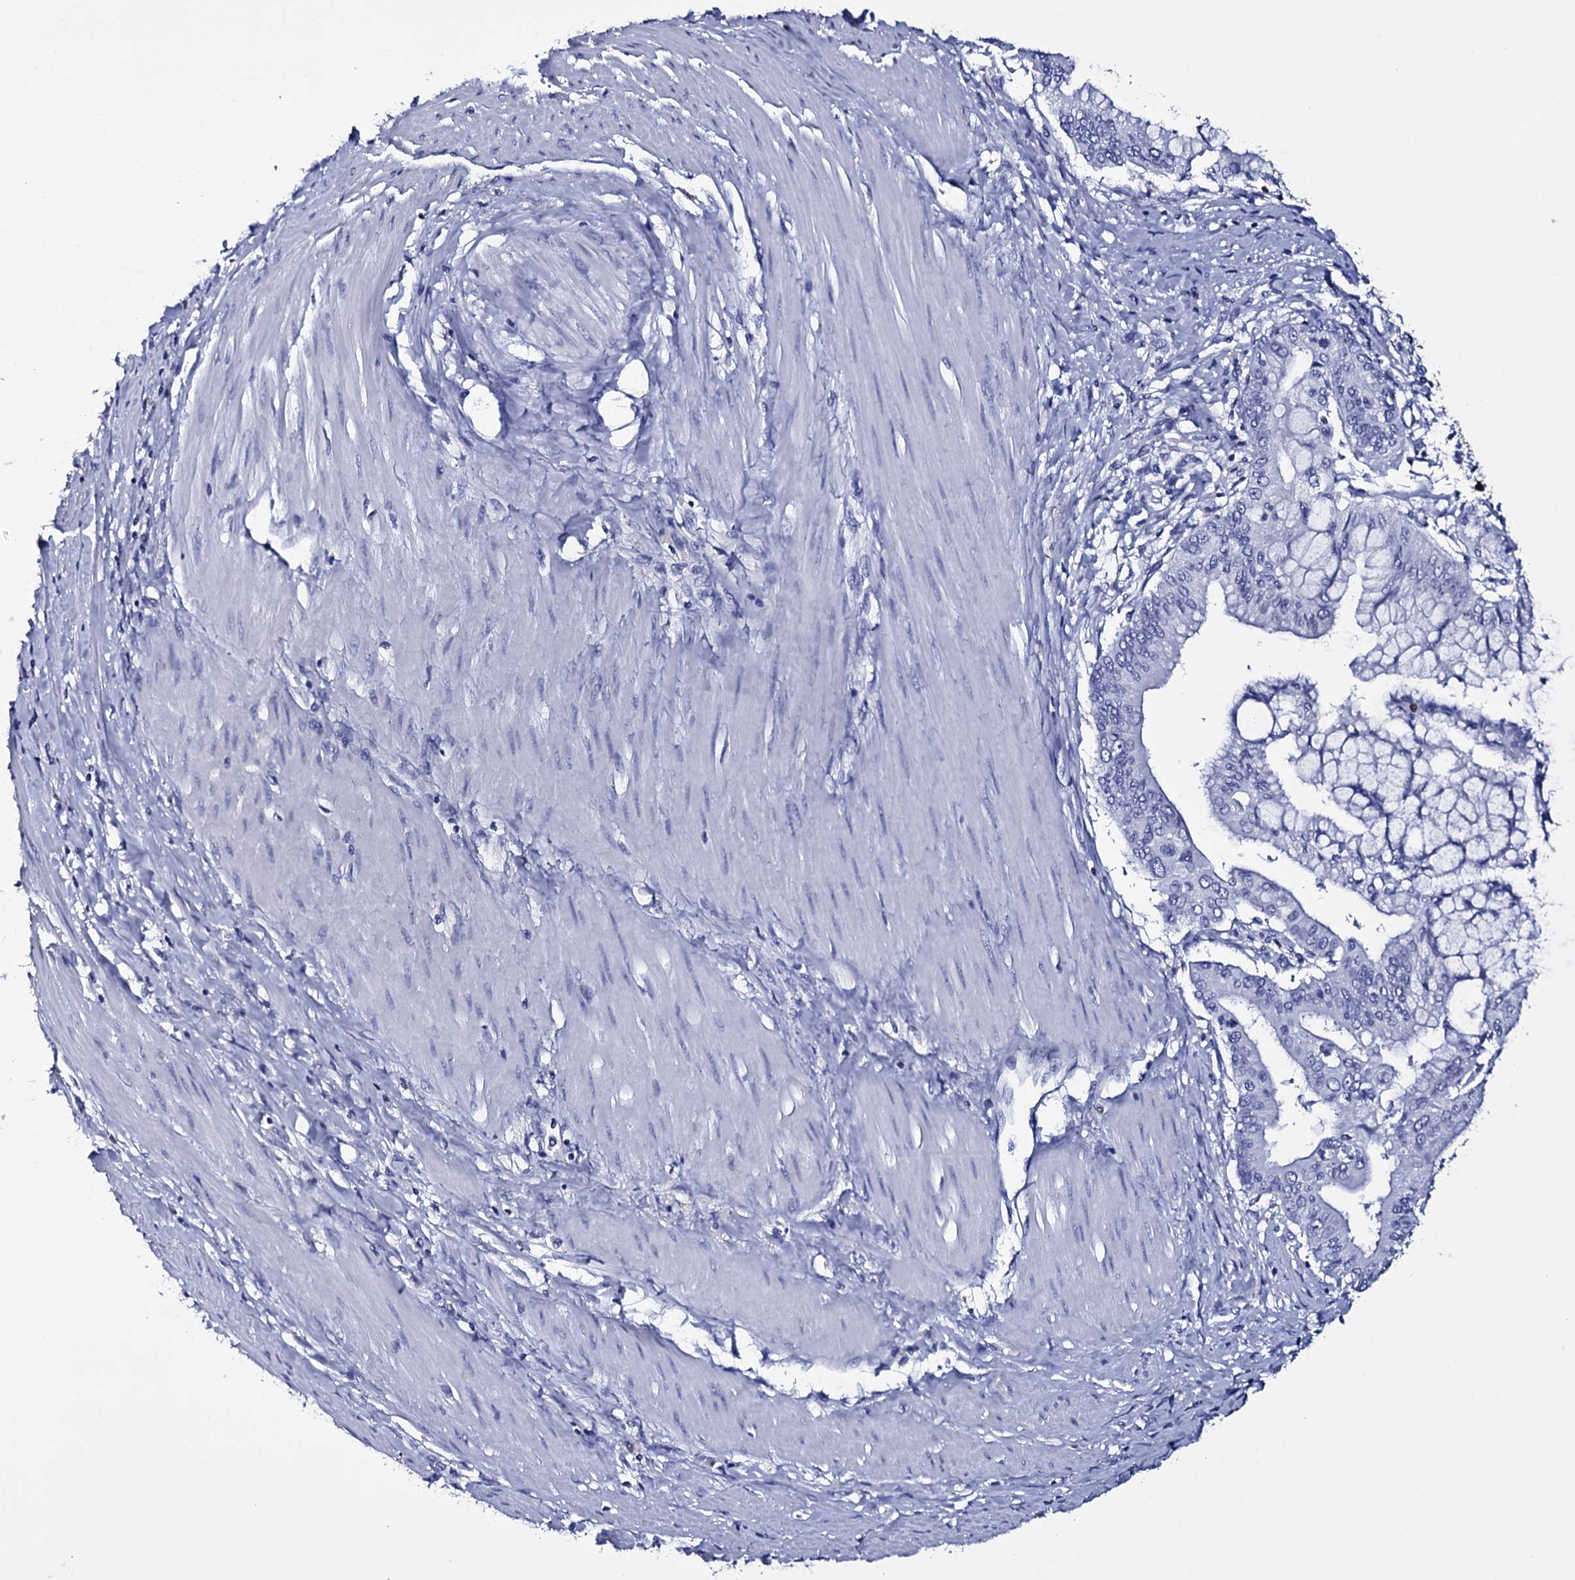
{"staining": {"intensity": "negative", "quantity": "none", "location": "none"}, "tissue": "pancreatic cancer", "cell_type": "Tumor cells", "image_type": "cancer", "snomed": [{"axis": "morphology", "description": "Adenocarcinoma, NOS"}, {"axis": "topography", "description": "Pancreas"}], "caption": "The IHC micrograph has no significant expression in tumor cells of pancreatic cancer (adenocarcinoma) tissue.", "gene": "ITPRID2", "patient": {"sex": "male", "age": 46}}